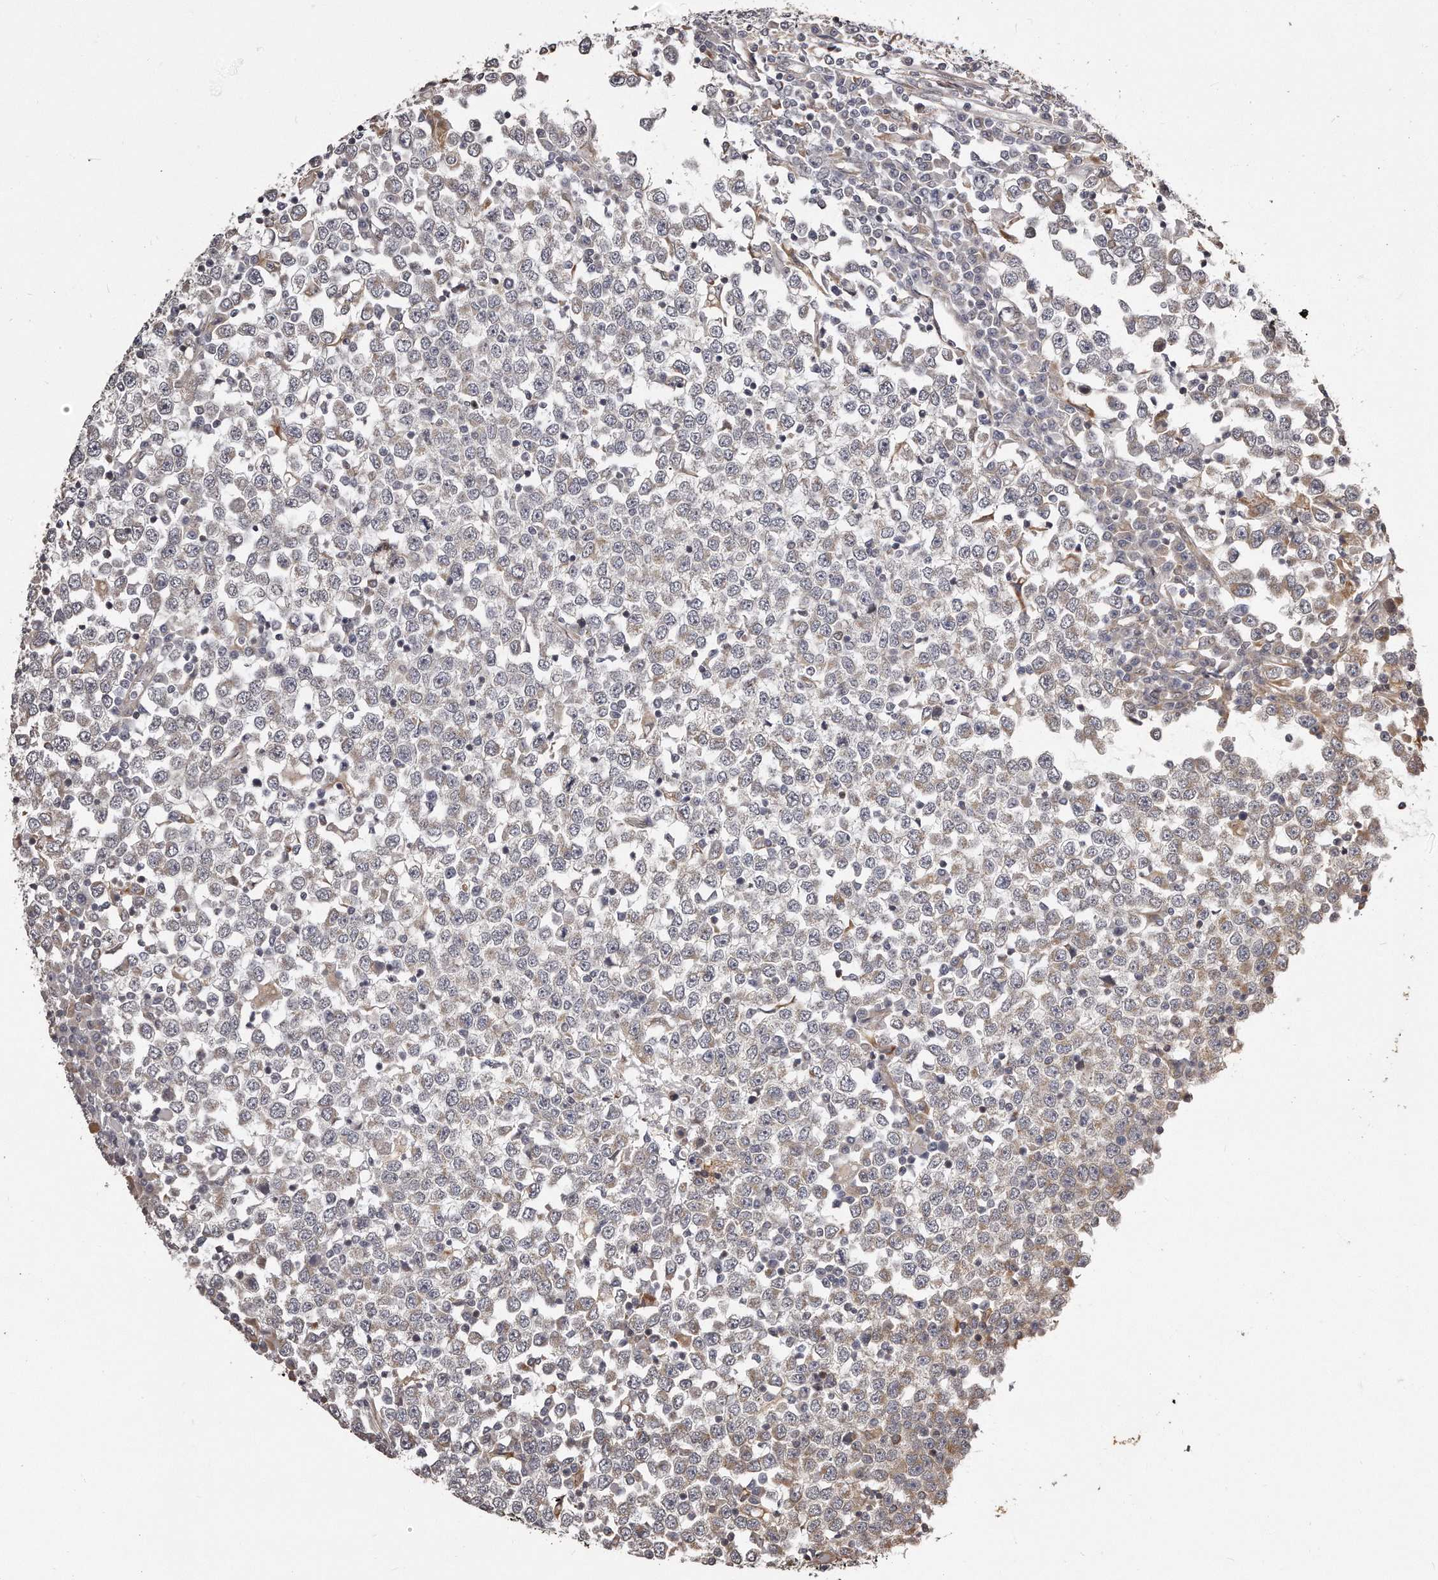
{"staining": {"intensity": "negative", "quantity": "none", "location": "none"}, "tissue": "testis cancer", "cell_type": "Tumor cells", "image_type": "cancer", "snomed": [{"axis": "morphology", "description": "Seminoma, NOS"}, {"axis": "topography", "description": "Testis"}], "caption": "The IHC micrograph has no significant expression in tumor cells of testis cancer tissue.", "gene": "TRAPPC14", "patient": {"sex": "male", "age": 65}}